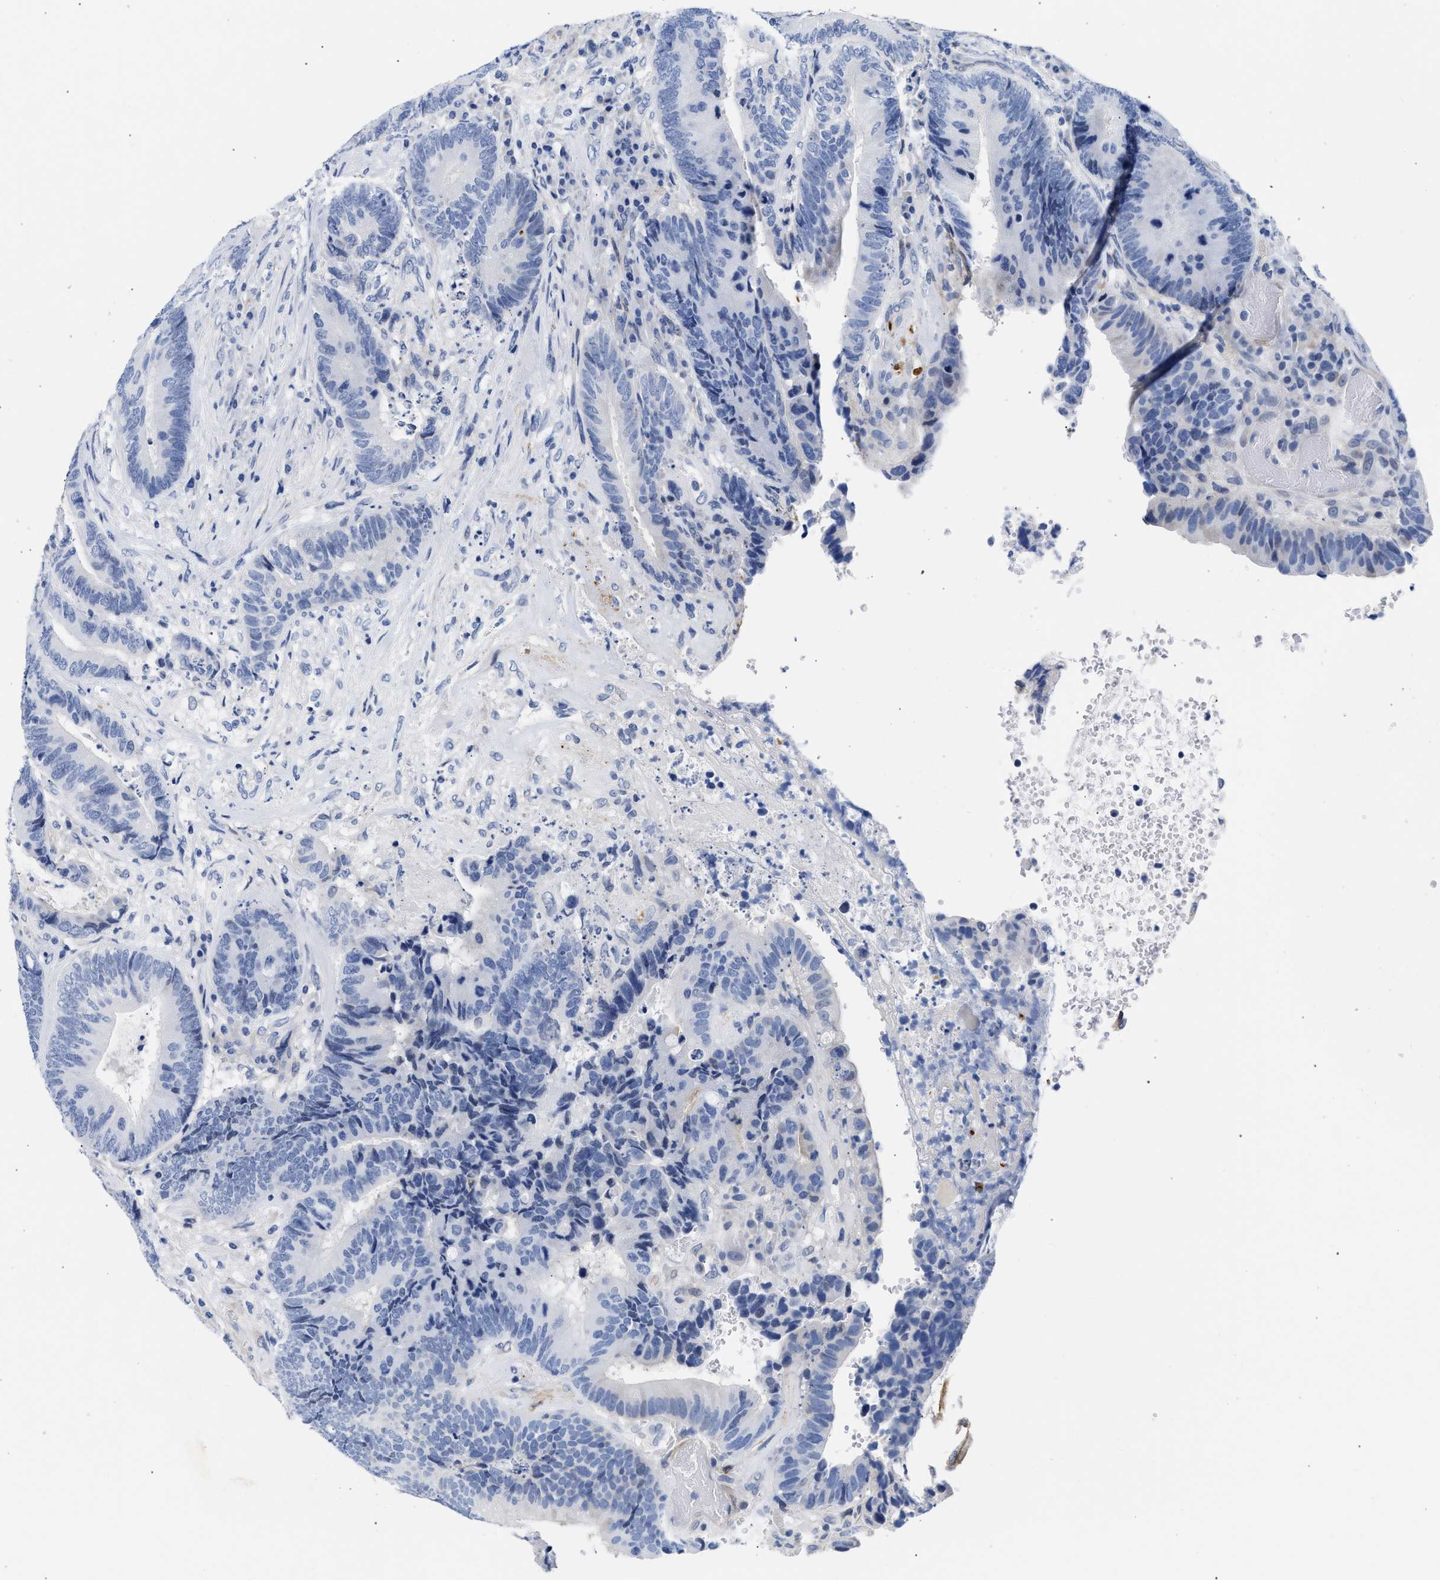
{"staining": {"intensity": "negative", "quantity": "none", "location": "none"}, "tissue": "colorectal cancer", "cell_type": "Tumor cells", "image_type": "cancer", "snomed": [{"axis": "morphology", "description": "Adenocarcinoma, NOS"}, {"axis": "topography", "description": "Rectum"}], "caption": "Immunohistochemistry of colorectal cancer reveals no expression in tumor cells.", "gene": "TRIM29", "patient": {"sex": "female", "age": 89}}